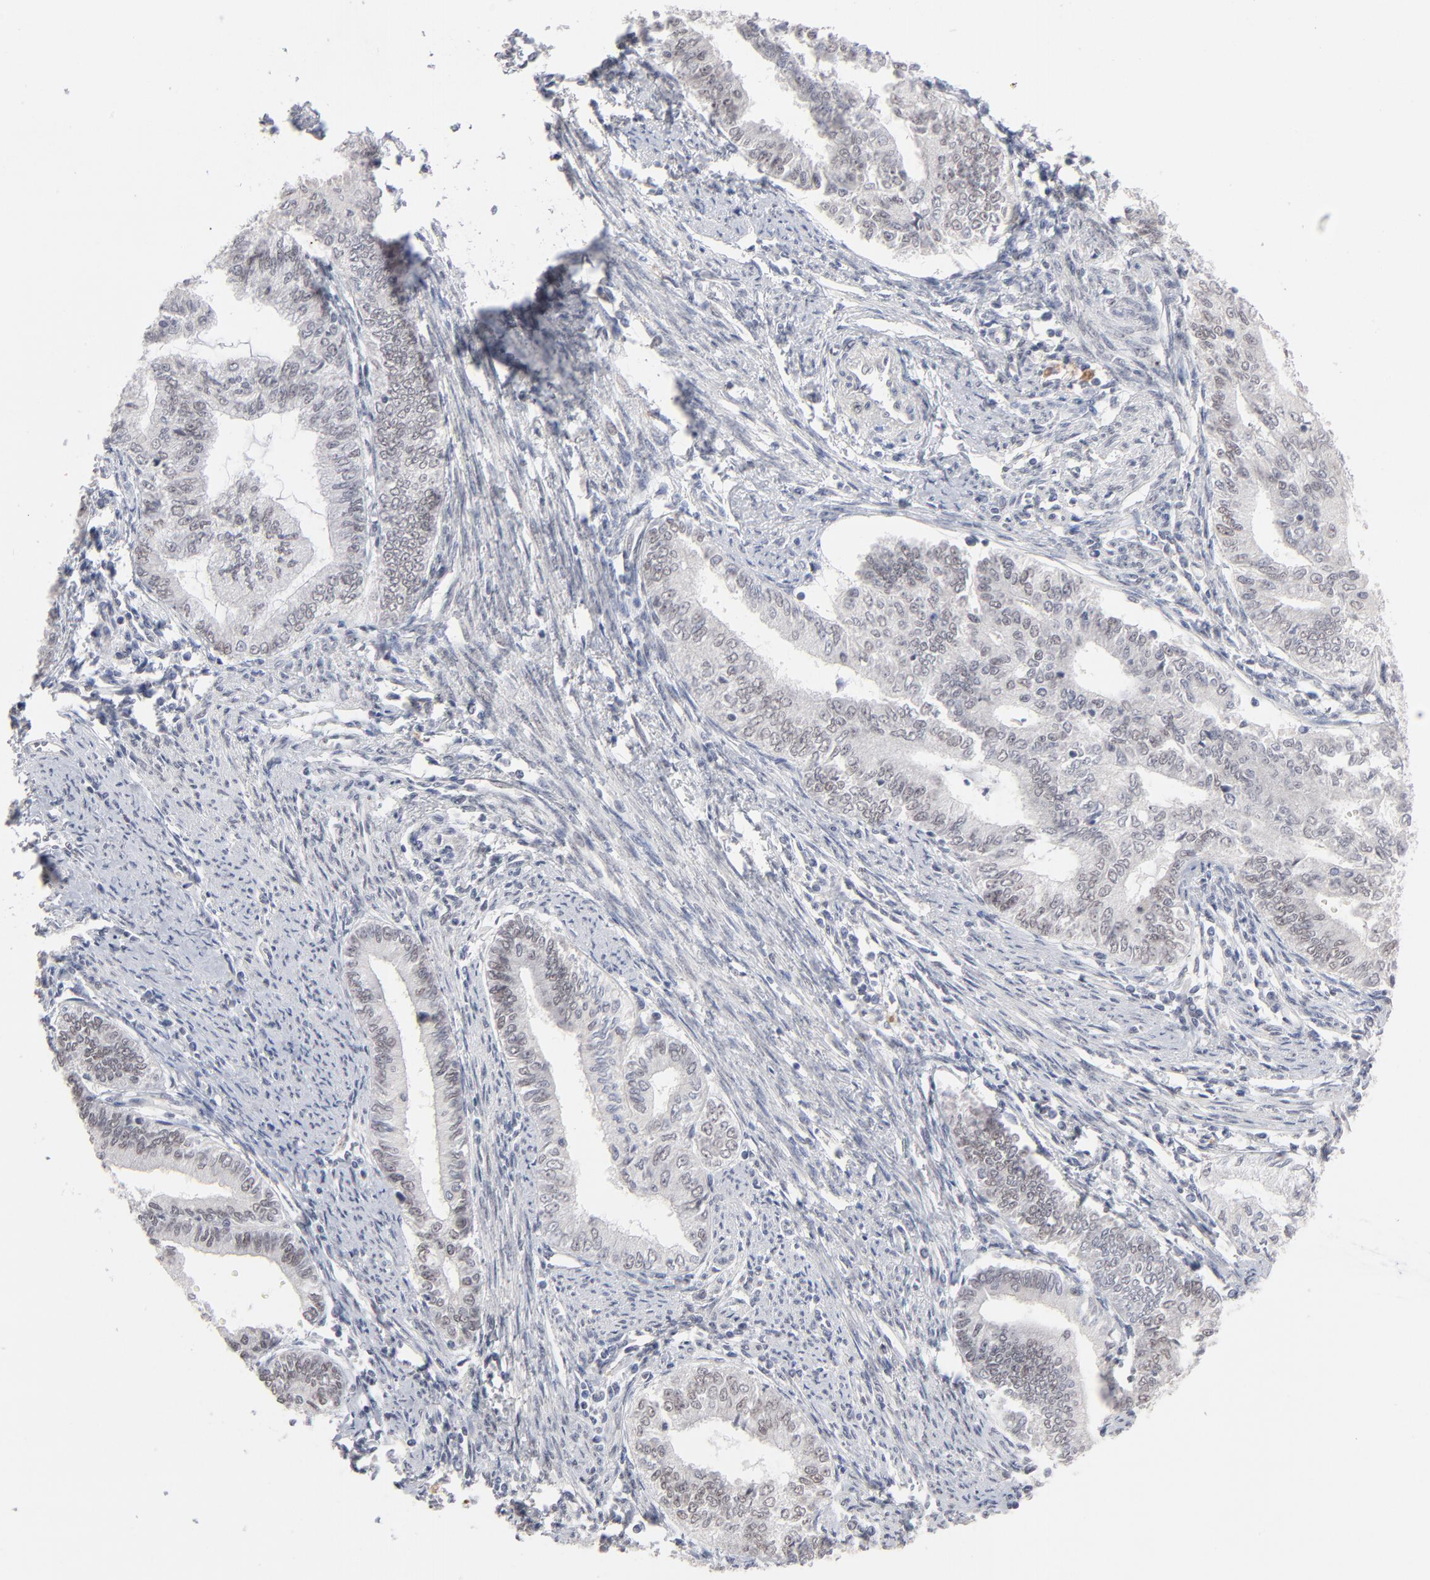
{"staining": {"intensity": "negative", "quantity": "none", "location": "none"}, "tissue": "endometrial cancer", "cell_type": "Tumor cells", "image_type": "cancer", "snomed": [{"axis": "morphology", "description": "Adenocarcinoma, NOS"}, {"axis": "topography", "description": "Endometrium"}], "caption": "Image shows no protein positivity in tumor cells of adenocarcinoma (endometrial) tissue. (DAB immunohistochemistry with hematoxylin counter stain).", "gene": "MBIP", "patient": {"sex": "female", "age": 66}}